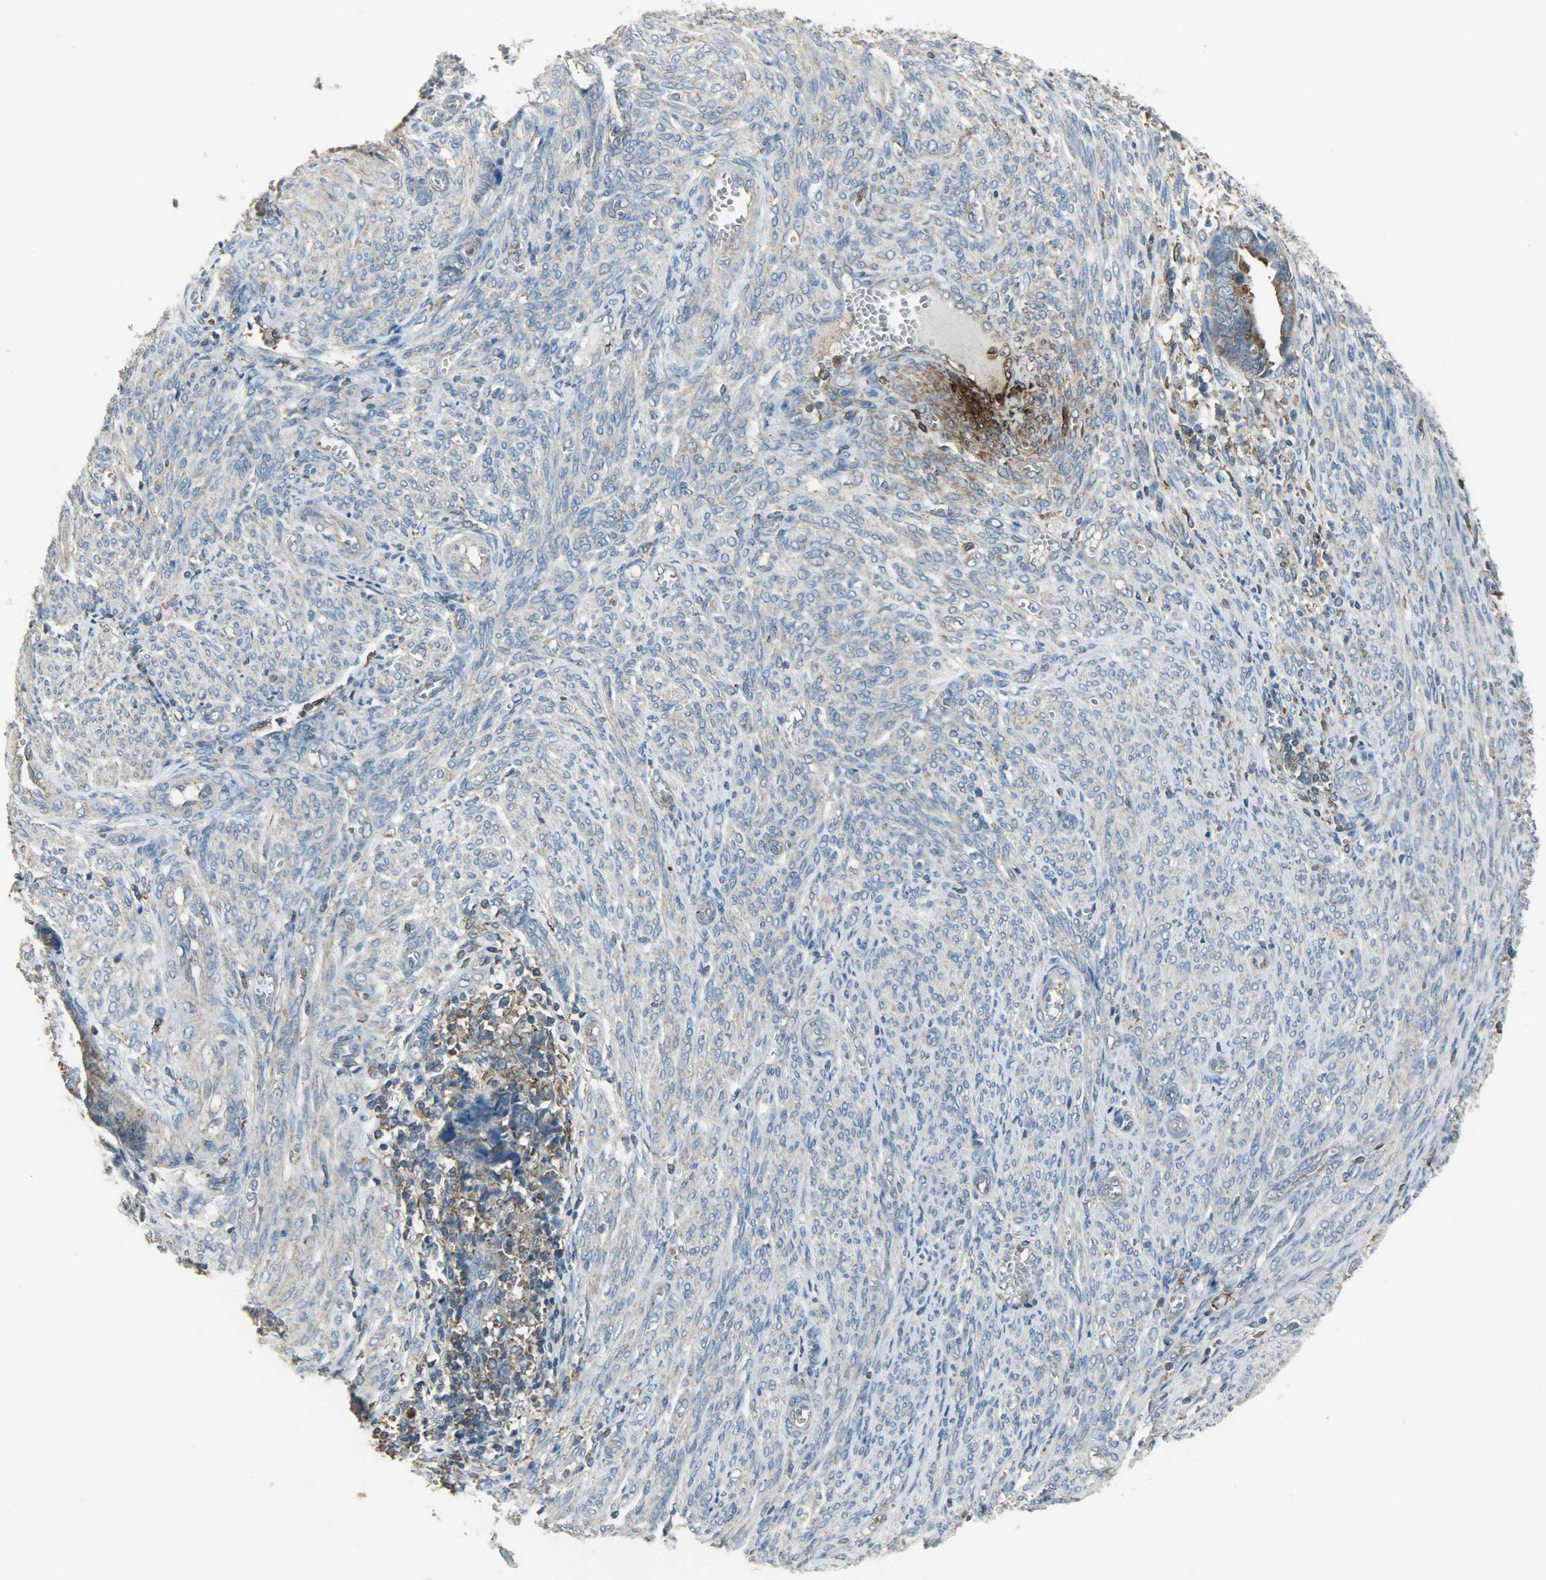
{"staining": {"intensity": "moderate", "quantity": ">75%", "location": "cytoplasmic/membranous"}, "tissue": "endometrial cancer", "cell_type": "Tumor cells", "image_type": "cancer", "snomed": [{"axis": "morphology", "description": "Adenocarcinoma, NOS"}, {"axis": "topography", "description": "Endometrium"}], "caption": "Protein expression analysis of adenocarcinoma (endometrial) shows moderate cytoplasmic/membranous staining in about >75% of tumor cells. Using DAB (3,3'-diaminobenzidine) (brown) and hematoxylin (blue) stains, captured at high magnification using brightfield microscopy.", "gene": "DNAJA4", "patient": {"sex": "female", "age": 75}}